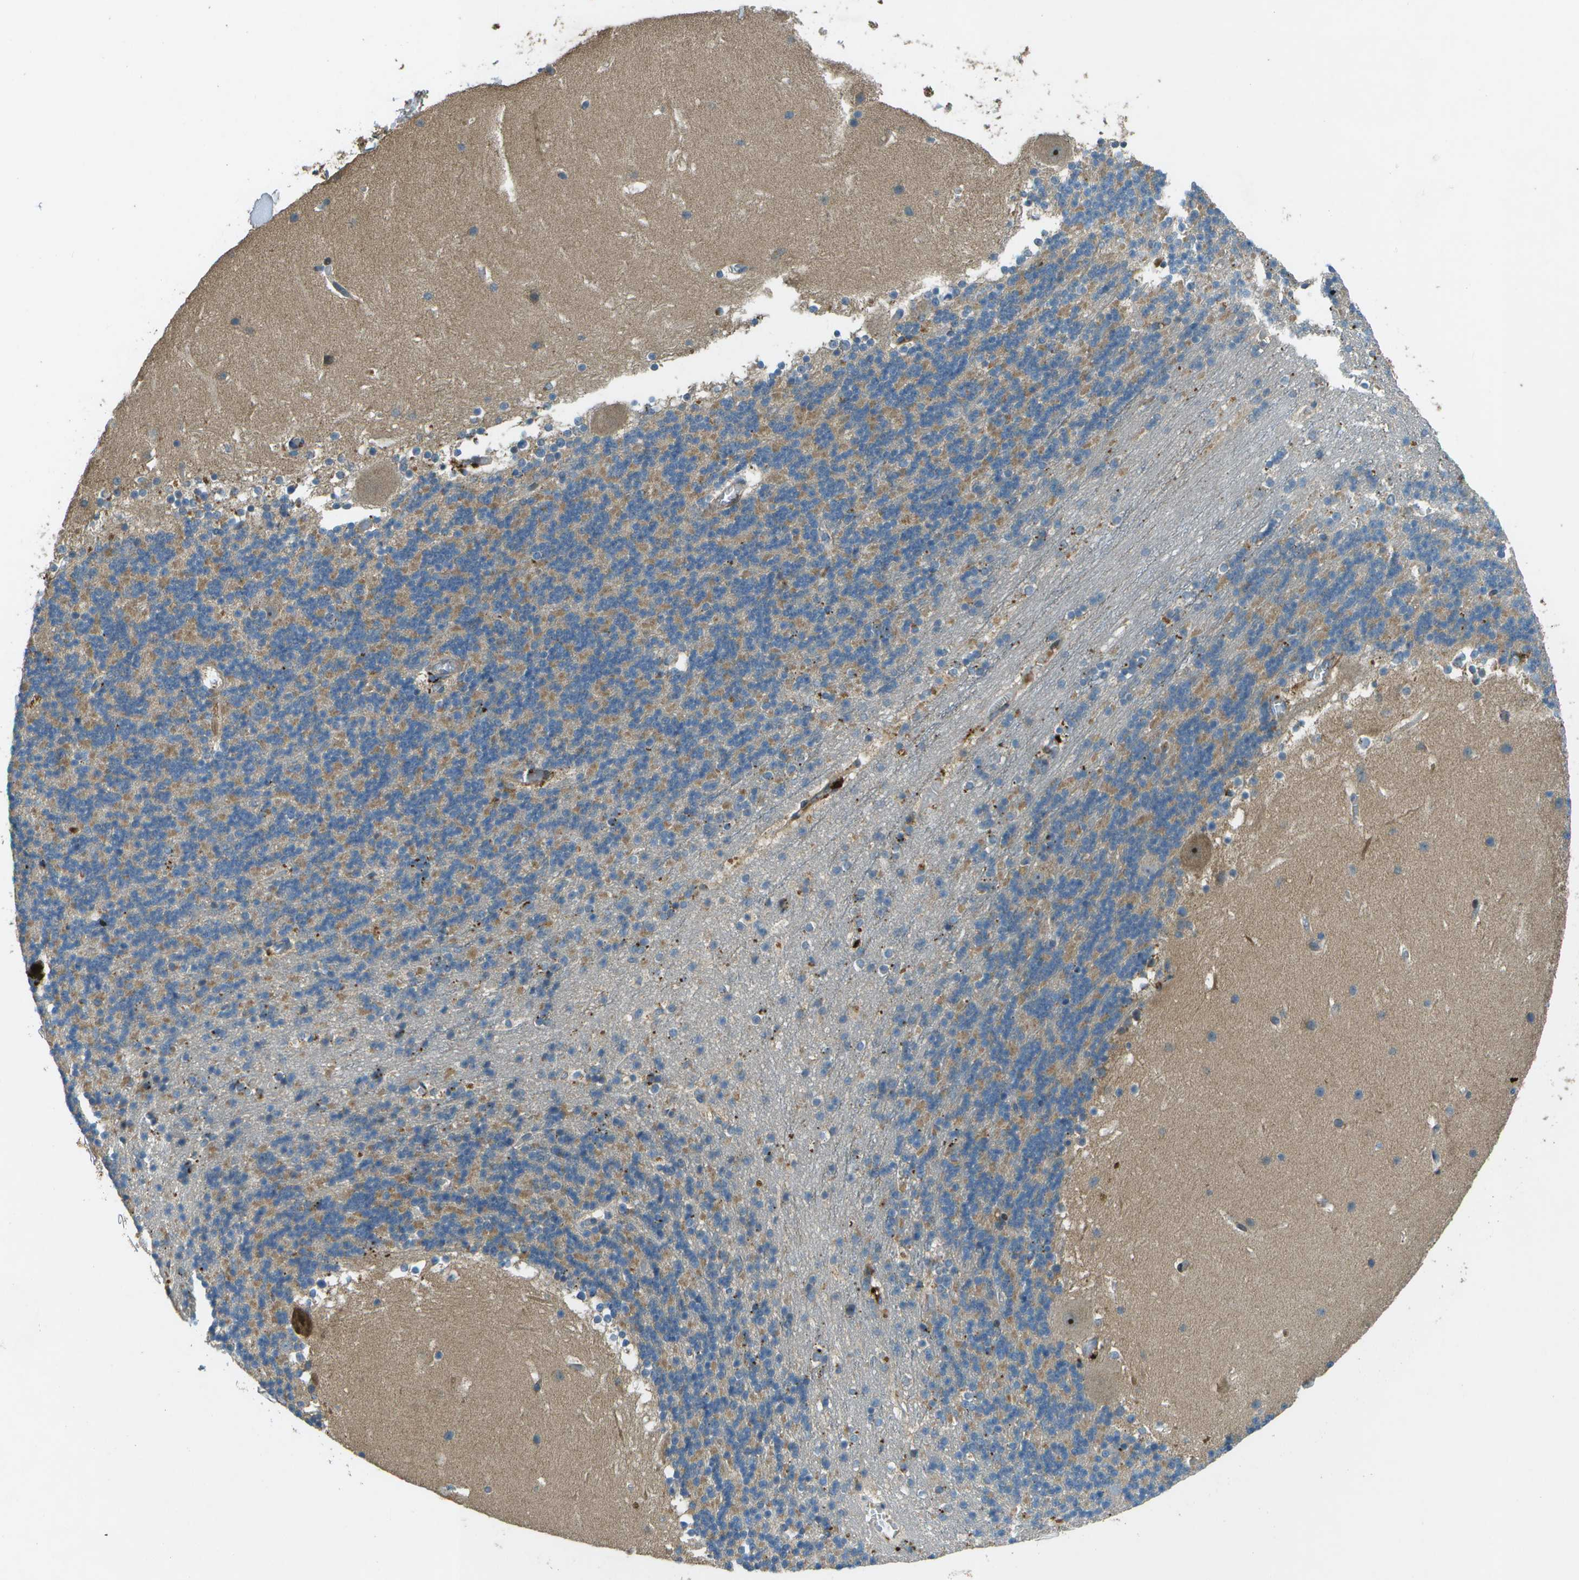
{"staining": {"intensity": "moderate", "quantity": "25%-75%", "location": "cytoplasmic/membranous"}, "tissue": "cerebellum", "cell_type": "Cells in granular layer", "image_type": "normal", "snomed": [{"axis": "morphology", "description": "Normal tissue, NOS"}, {"axis": "topography", "description": "Cerebellum"}], "caption": "Protein expression by immunohistochemistry demonstrates moderate cytoplasmic/membranous staining in approximately 25%-75% of cells in granular layer in normal cerebellum.", "gene": "PXYLP1", "patient": {"sex": "male", "age": 45}}